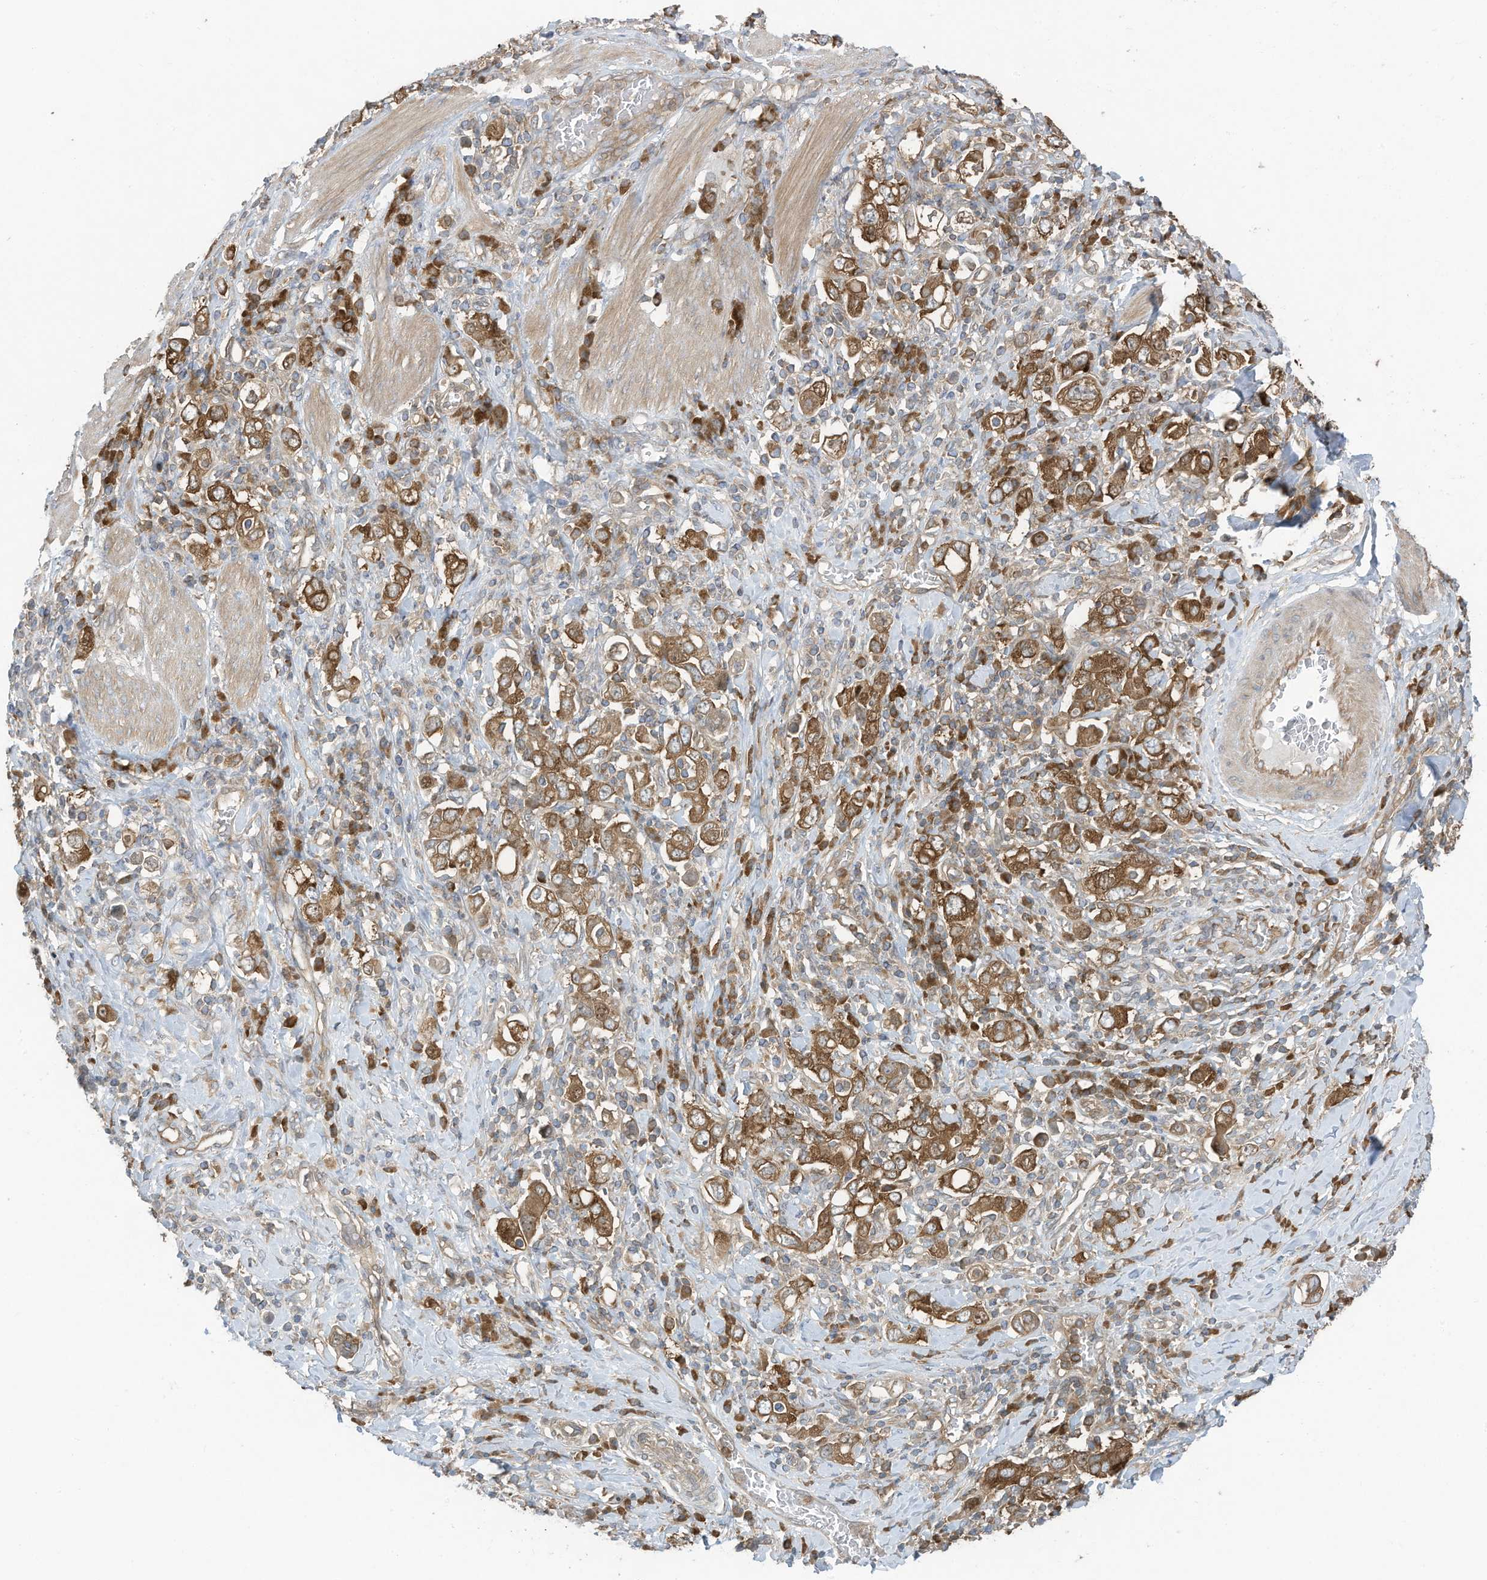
{"staining": {"intensity": "moderate", "quantity": ">75%", "location": "cytoplasmic/membranous"}, "tissue": "stomach cancer", "cell_type": "Tumor cells", "image_type": "cancer", "snomed": [{"axis": "morphology", "description": "Adenocarcinoma, NOS"}, {"axis": "topography", "description": "Stomach, upper"}], "caption": "Stomach adenocarcinoma stained with a protein marker exhibits moderate staining in tumor cells.", "gene": "OLA1", "patient": {"sex": "male", "age": 62}}